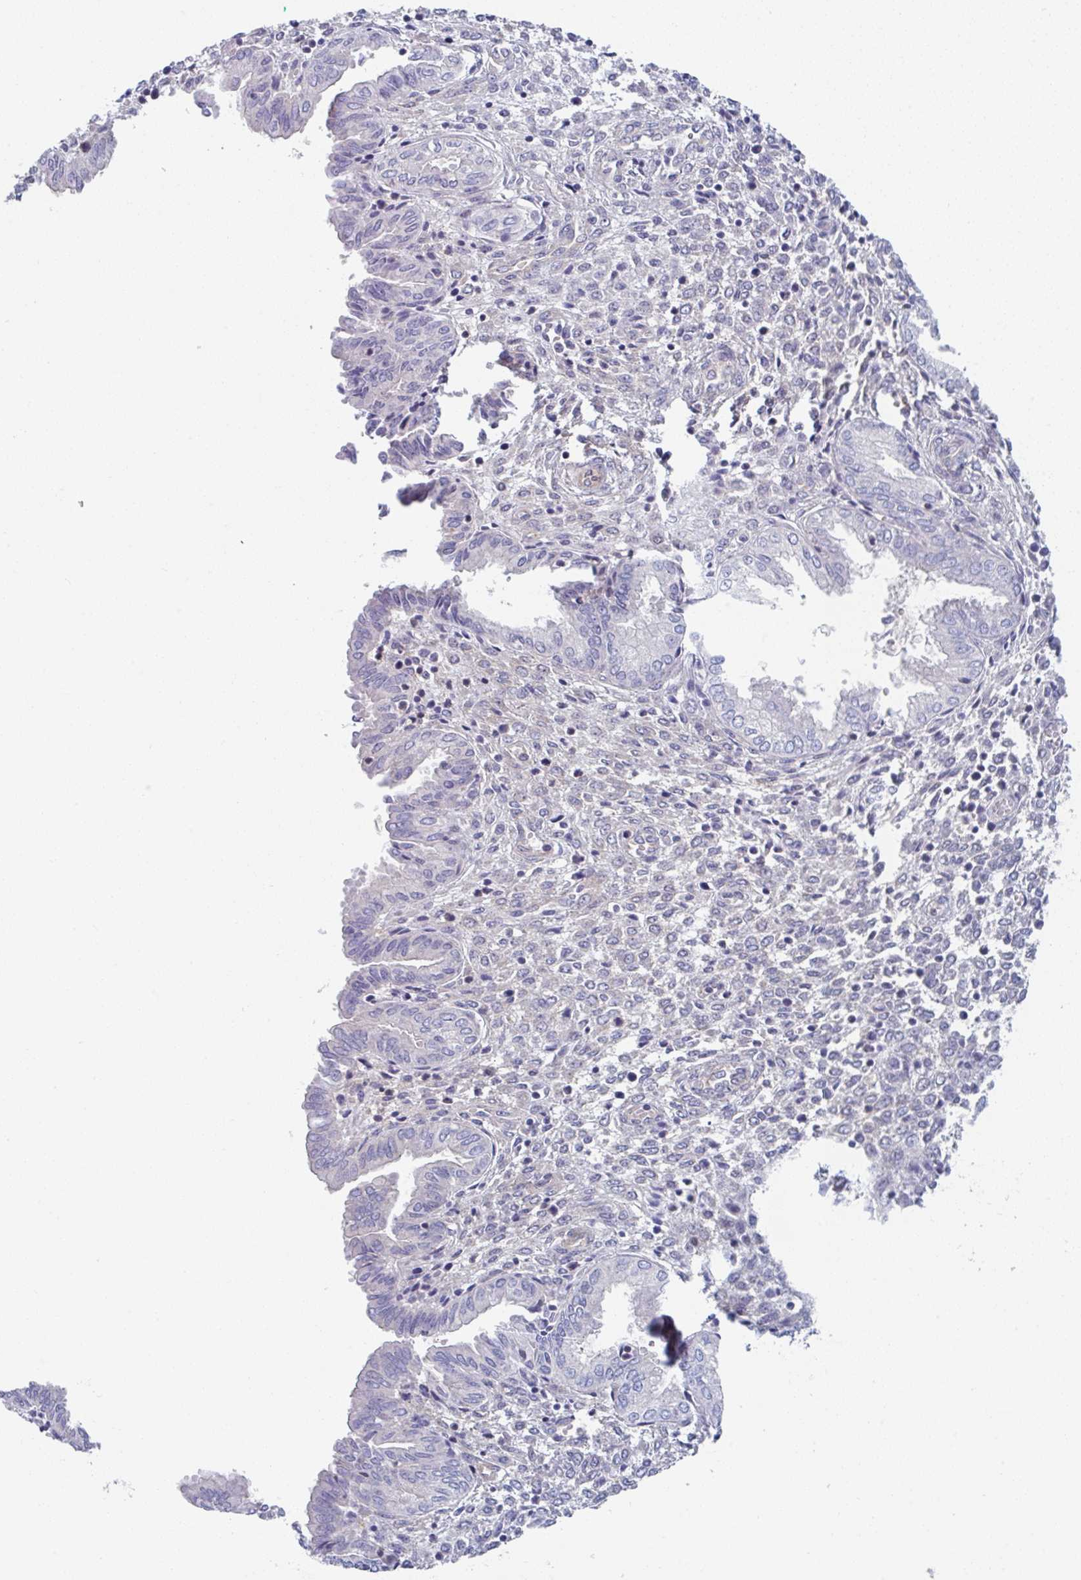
{"staining": {"intensity": "negative", "quantity": "none", "location": "none"}, "tissue": "endometrium", "cell_type": "Cells in endometrial stroma", "image_type": "normal", "snomed": [{"axis": "morphology", "description": "Normal tissue, NOS"}, {"axis": "topography", "description": "Endometrium"}], "caption": "Immunohistochemistry (IHC) of unremarkable endometrium reveals no staining in cells in endometrial stroma.", "gene": "AMPD2", "patient": {"sex": "female", "age": 33}}